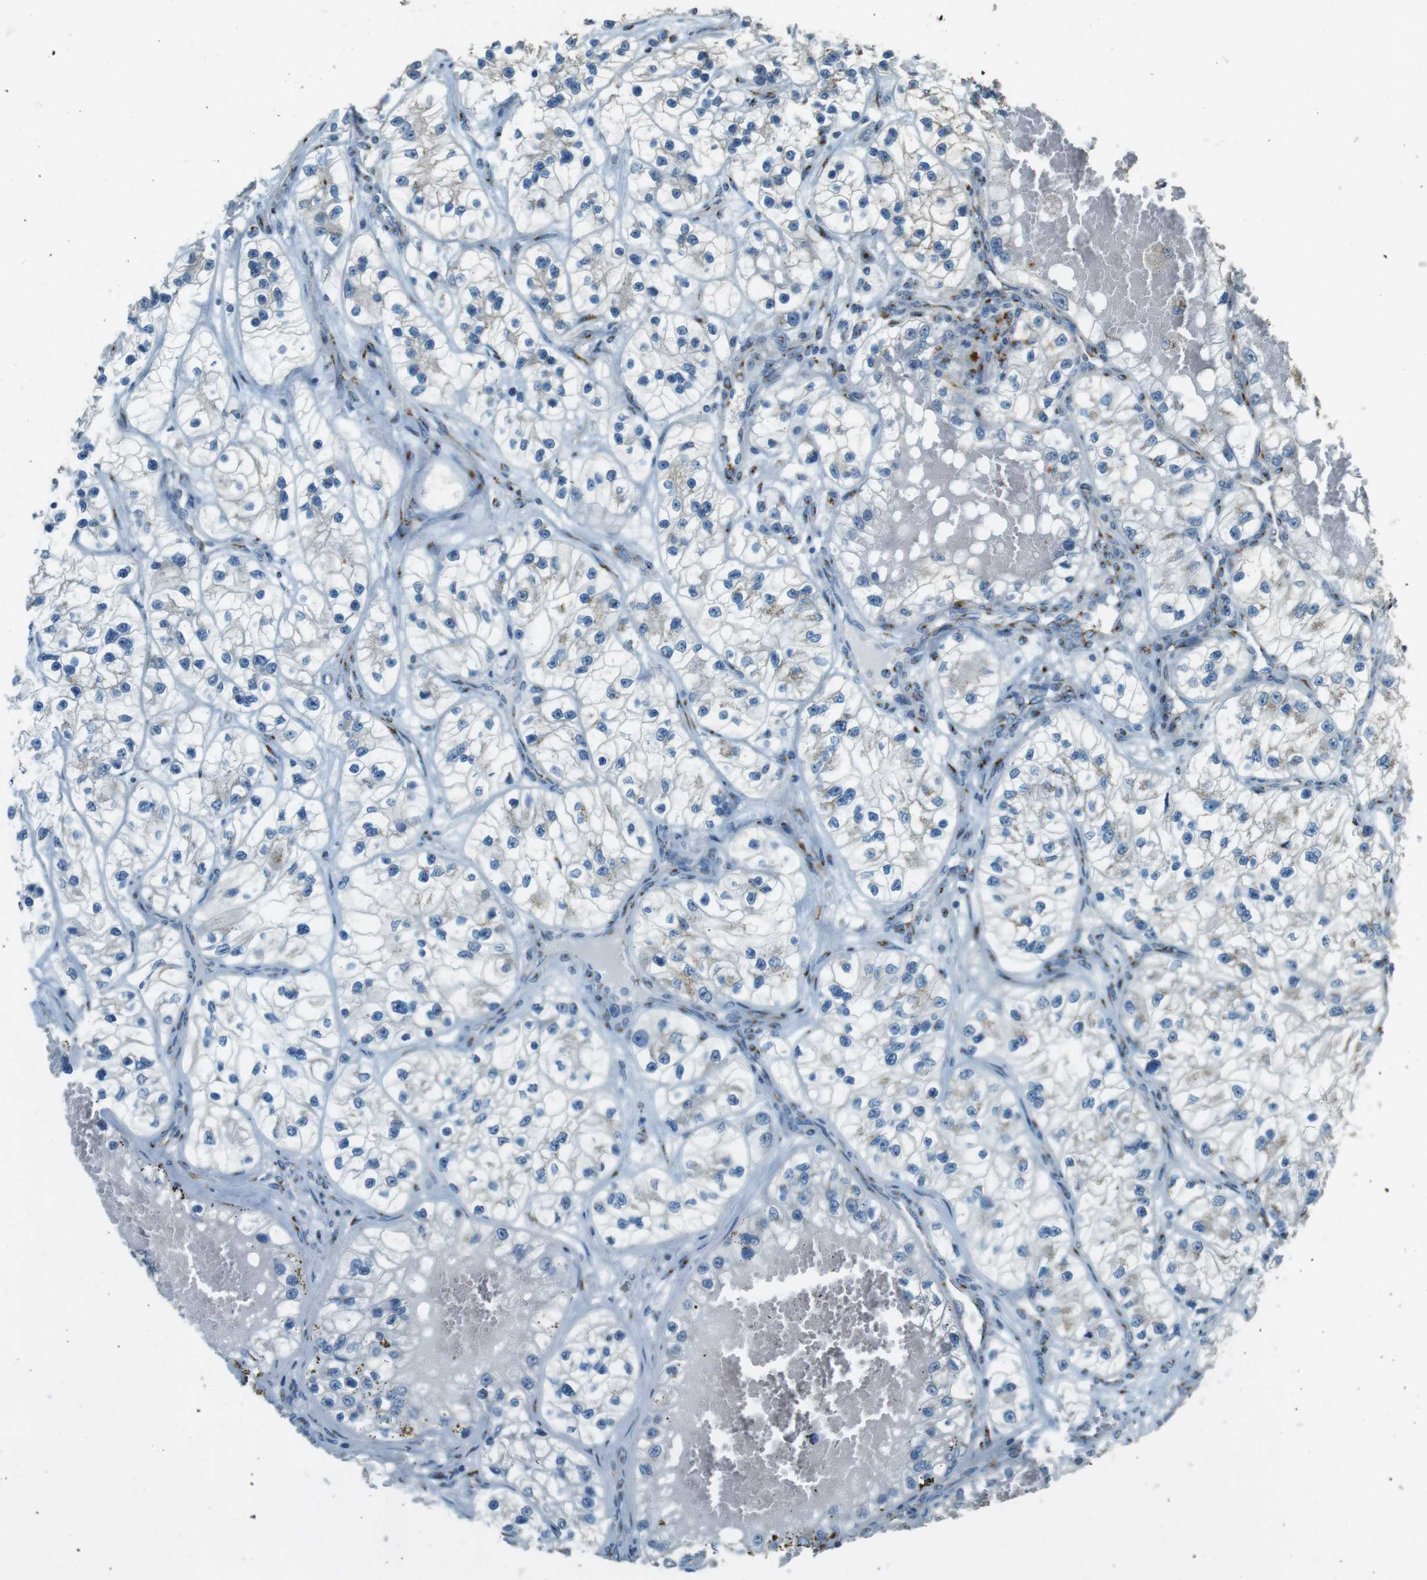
{"staining": {"intensity": "moderate", "quantity": "<25%", "location": "cytoplasmic/membranous"}, "tissue": "renal cancer", "cell_type": "Tumor cells", "image_type": "cancer", "snomed": [{"axis": "morphology", "description": "Adenocarcinoma, NOS"}, {"axis": "topography", "description": "Kidney"}], "caption": "Human renal adenocarcinoma stained for a protein (brown) displays moderate cytoplasmic/membranous positive staining in approximately <25% of tumor cells.", "gene": "TMEM115", "patient": {"sex": "female", "age": 57}}